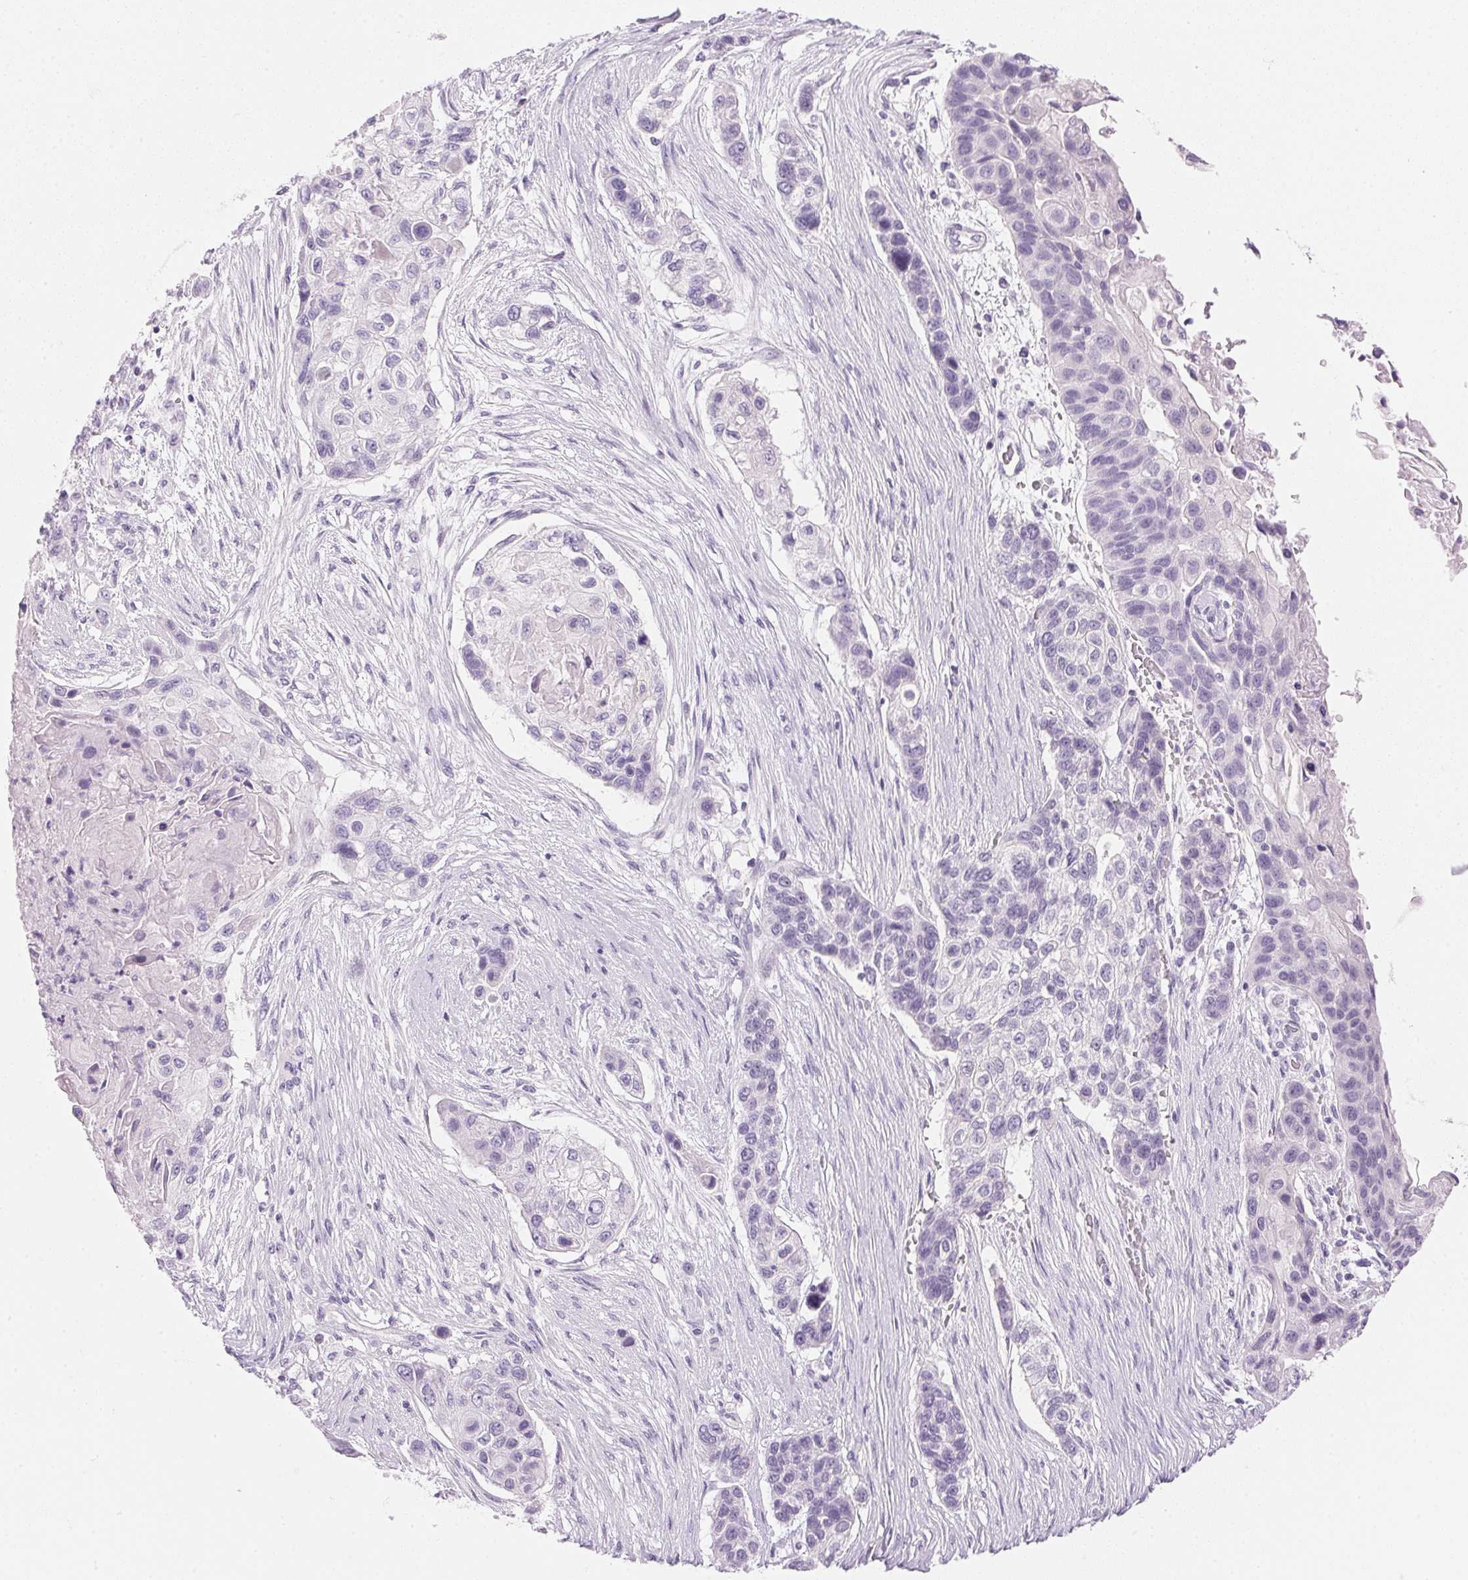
{"staining": {"intensity": "negative", "quantity": "none", "location": "none"}, "tissue": "lung cancer", "cell_type": "Tumor cells", "image_type": "cancer", "snomed": [{"axis": "morphology", "description": "Squamous cell carcinoma, NOS"}, {"axis": "topography", "description": "Lung"}], "caption": "Tumor cells show no significant staining in squamous cell carcinoma (lung).", "gene": "IGFBP1", "patient": {"sex": "male", "age": 69}}